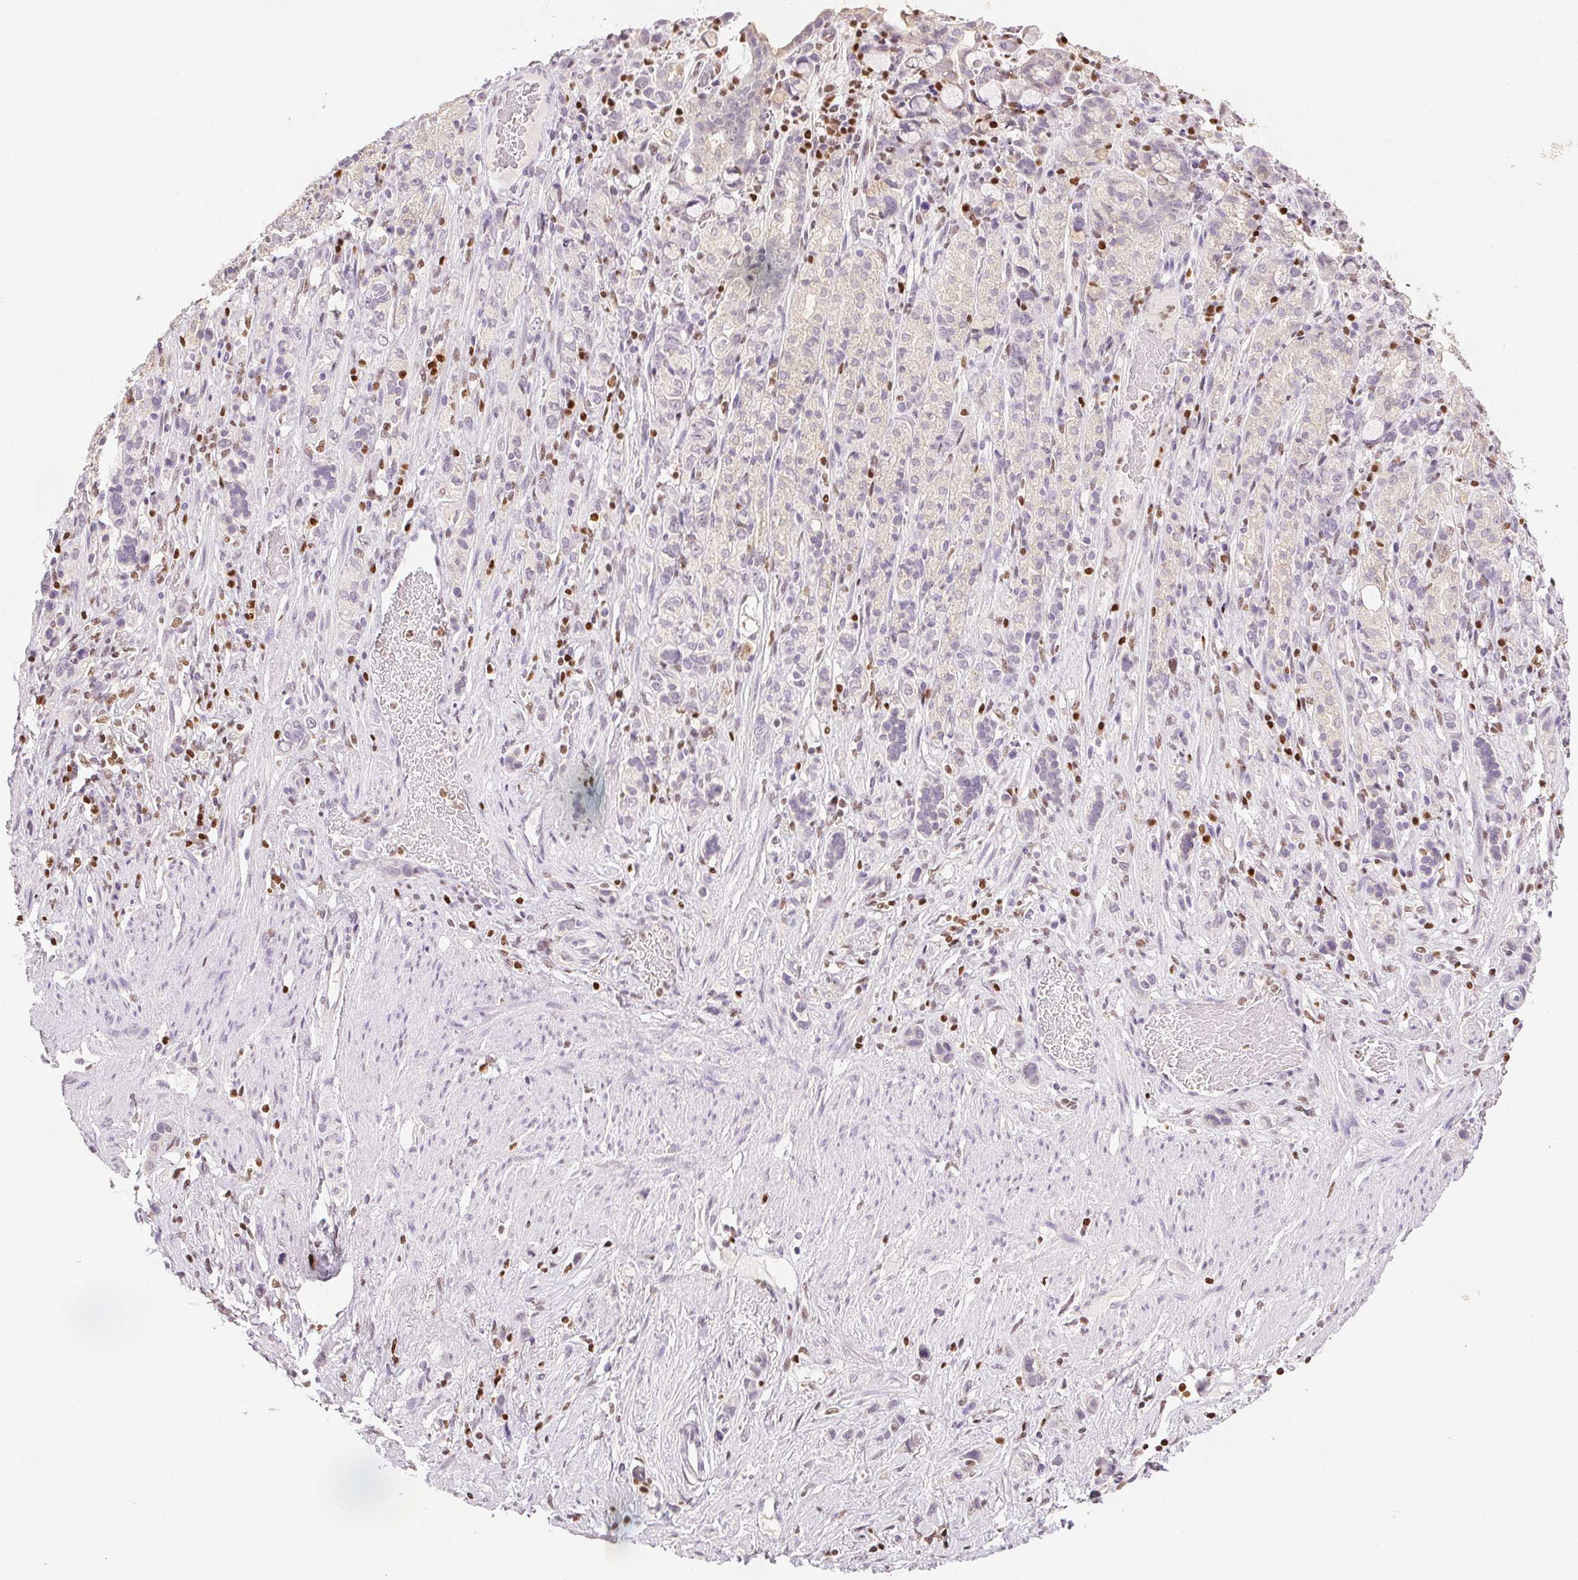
{"staining": {"intensity": "negative", "quantity": "none", "location": "none"}, "tissue": "stomach cancer", "cell_type": "Tumor cells", "image_type": "cancer", "snomed": [{"axis": "morphology", "description": "Adenocarcinoma, NOS"}, {"axis": "topography", "description": "Stomach"}], "caption": "Adenocarcinoma (stomach) was stained to show a protein in brown. There is no significant expression in tumor cells. (Immunohistochemistry (ihc), brightfield microscopy, high magnification).", "gene": "RUNX2", "patient": {"sex": "female", "age": 65}}